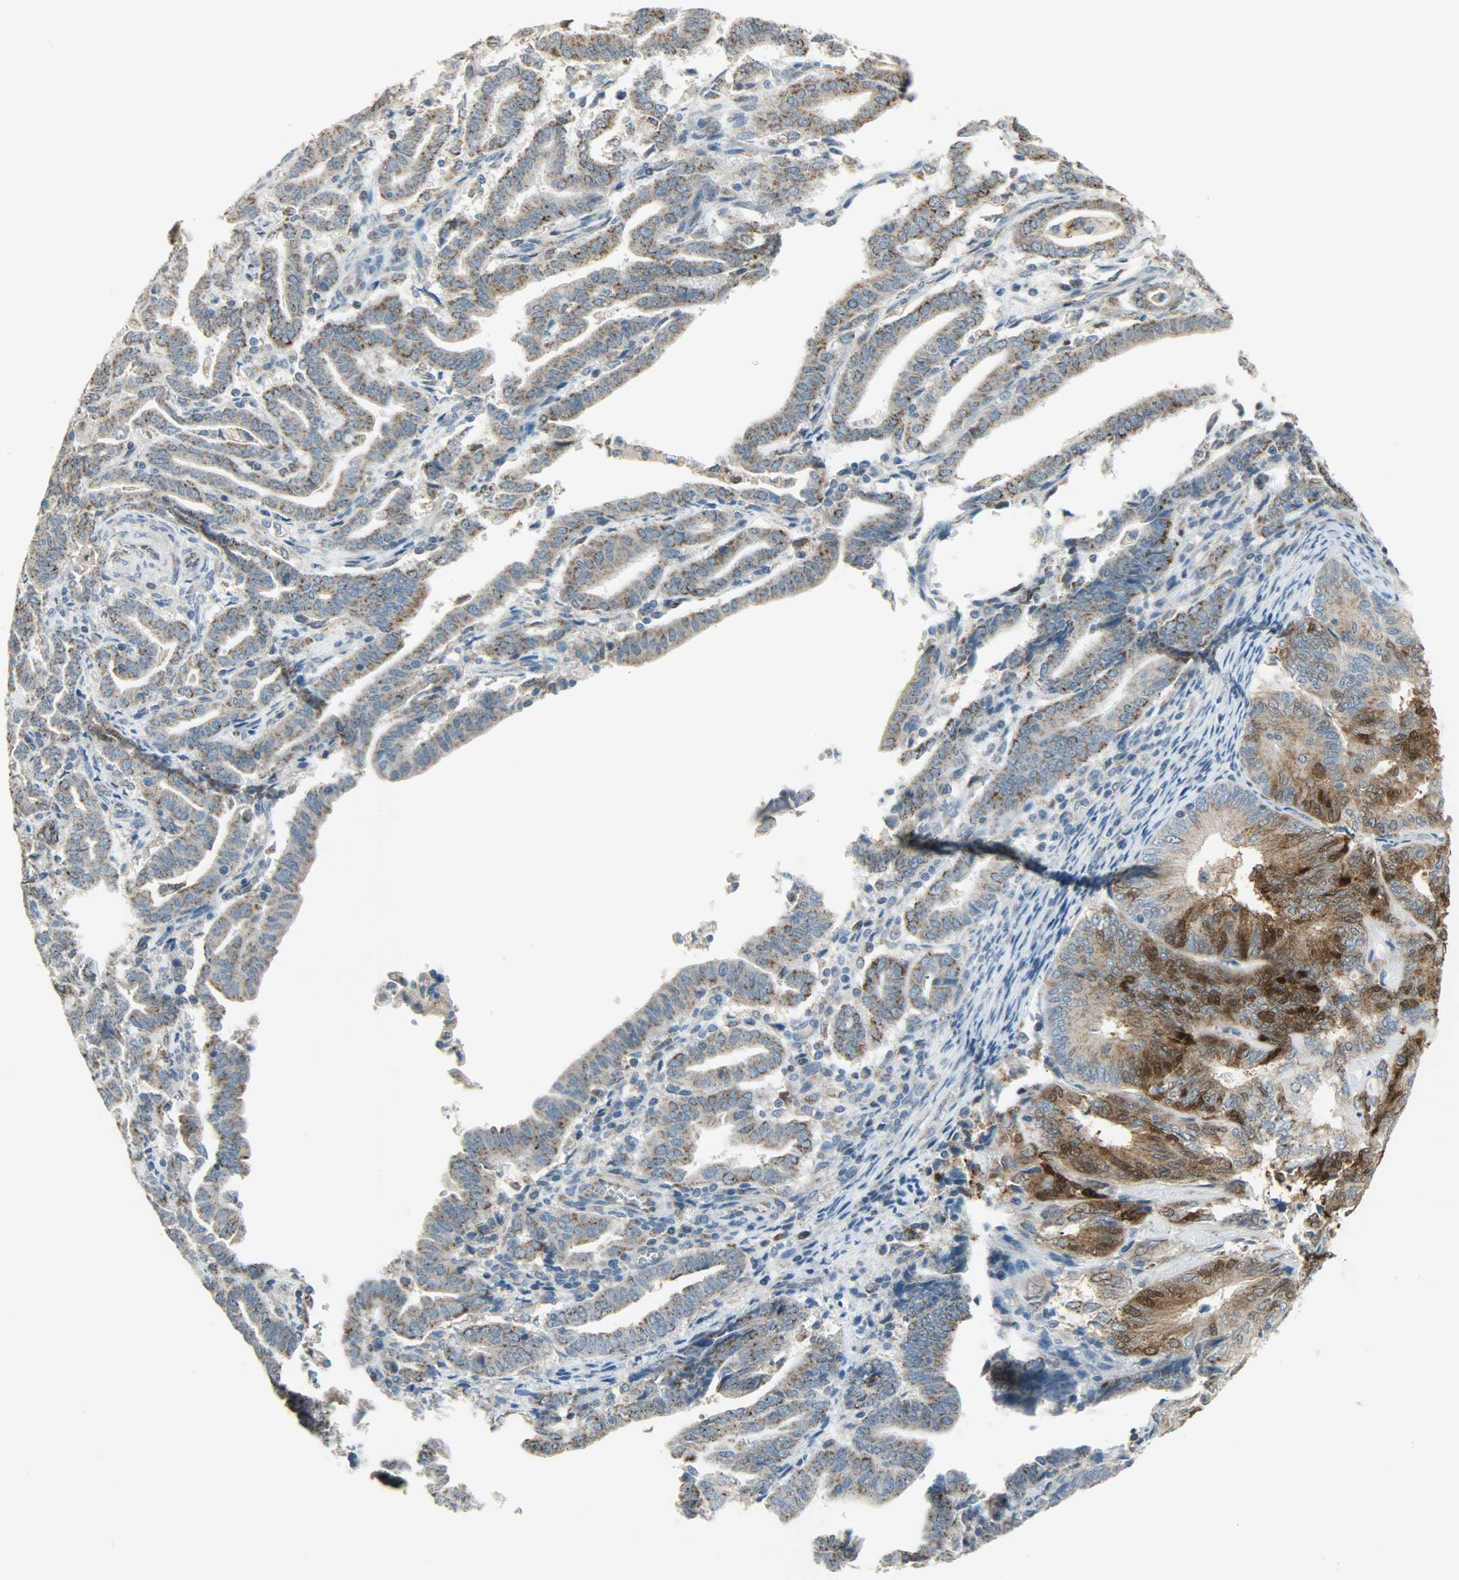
{"staining": {"intensity": "moderate", "quantity": ">75%", "location": "cytoplasmic/membranous"}, "tissue": "endometrial cancer", "cell_type": "Tumor cells", "image_type": "cancer", "snomed": [{"axis": "morphology", "description": "Adenocarcinoma, NOS"}, {"axis": "topography", "description": "Uterus"}], "caption": "An image of human adenocarcinoma (endometrial) stained for a protein shows moderate cytoplasmic/membranous brown staining in tumor cells.", "gene": "PPP1R1B", "patient": {"sex": "female", "age": 83}}